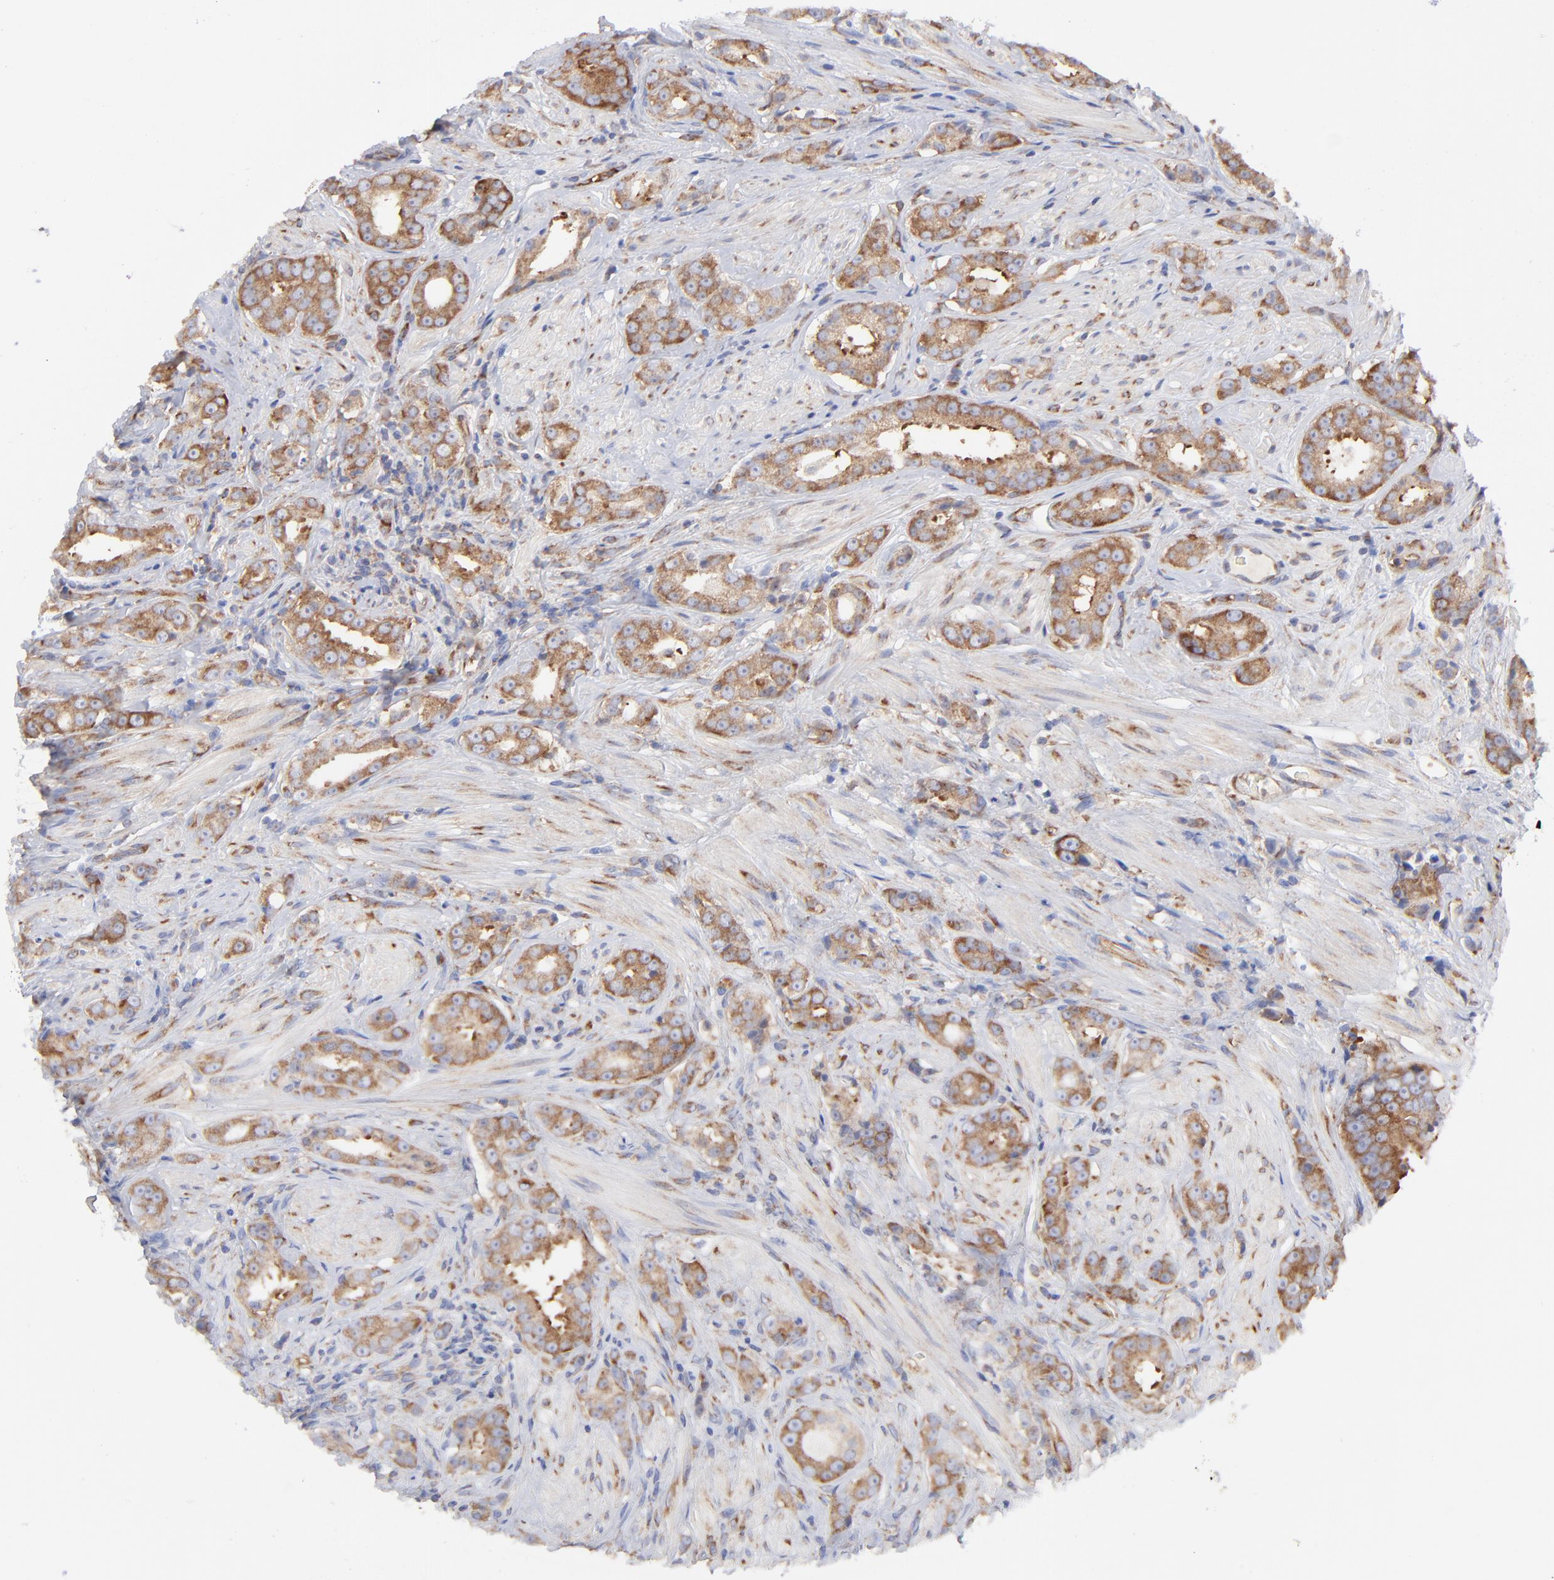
{"staining": {"intensity": "moderate", "quantity": ">75%", "location": "cytoplasmic/membranous"}, "tissue": "prostate cancer", "cell_type": "Tumor cells", "image_type": "cancer", "snomed": [{"axis": "morphology", "description": "Adenocarcinoma, Medium grade"}, {"axis": "topography", "description": "Prostate"}], "caption": "This image shows immunohistochemistry staining of human adenocarcinoma (medium-grade) (prostate), with medium moderate cytoplasmic/membranous expression in about >75% of tumor cells.", "gene": "EIF2AK2", "patient": {"sex": "male", "age": 53}}